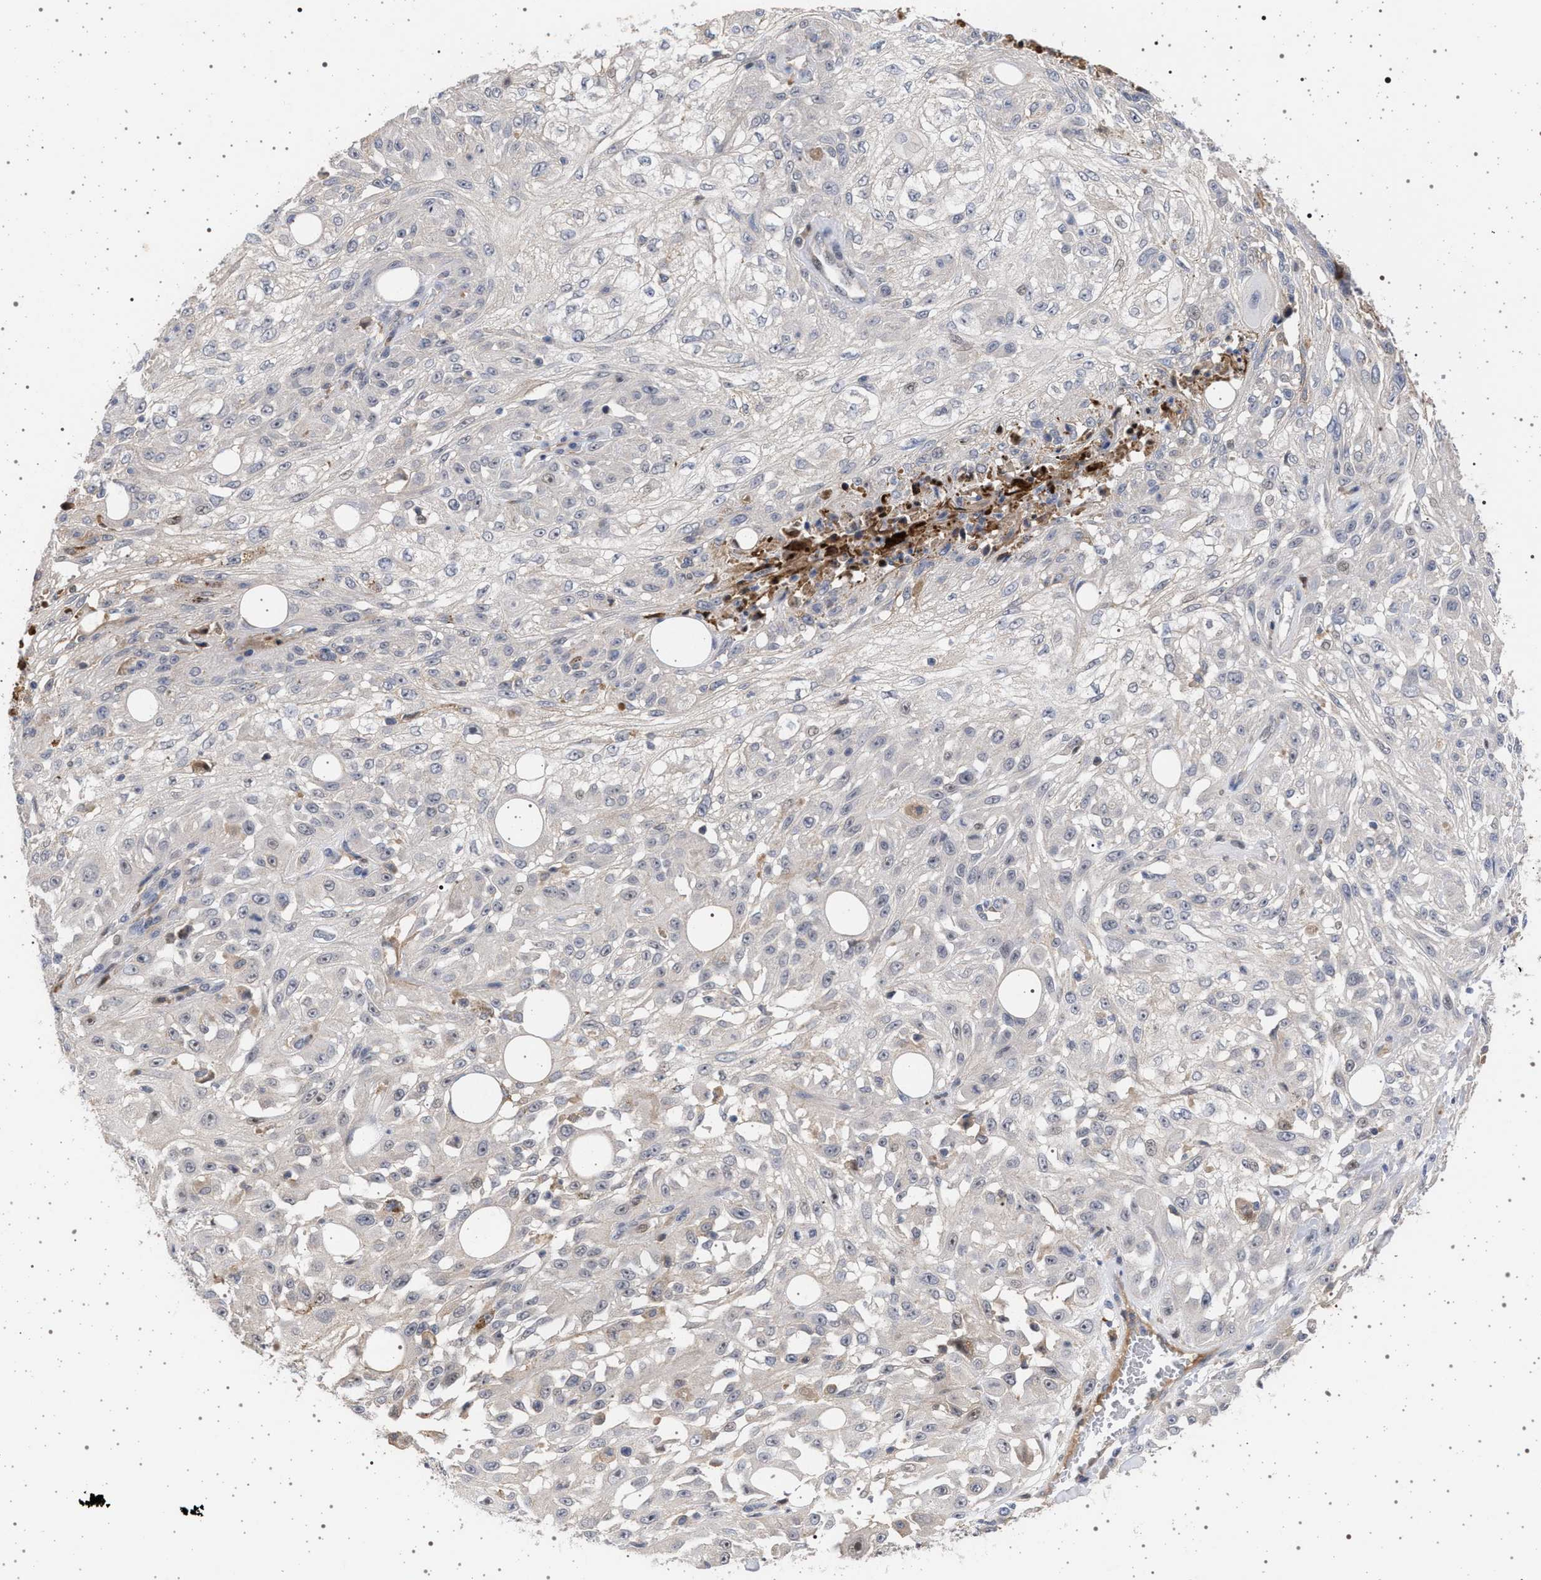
{"staining": {"intensity": "negative", "quantity": "none", "location": "none"}, "tissue": "skin cancer", "cell_type": "Tumor cells", "image_type": "cancer", "snomed": [{"axis": "morphology", "description": "Squamous cell carcinoma, NOS"}, {"axis": "morphology", "description": "Squamous cell carcinoma, metastatic, NOS"}, {"axis": "topography", "description": "Skin"}, {"axis": "topography", "description": "Lymph node"}], "caption": "There is no significant positivity in tumor cells of squamous cell carcinoma (skin).", "gene": "RBM48", "patient": {"sex": "male", "age": 75}}